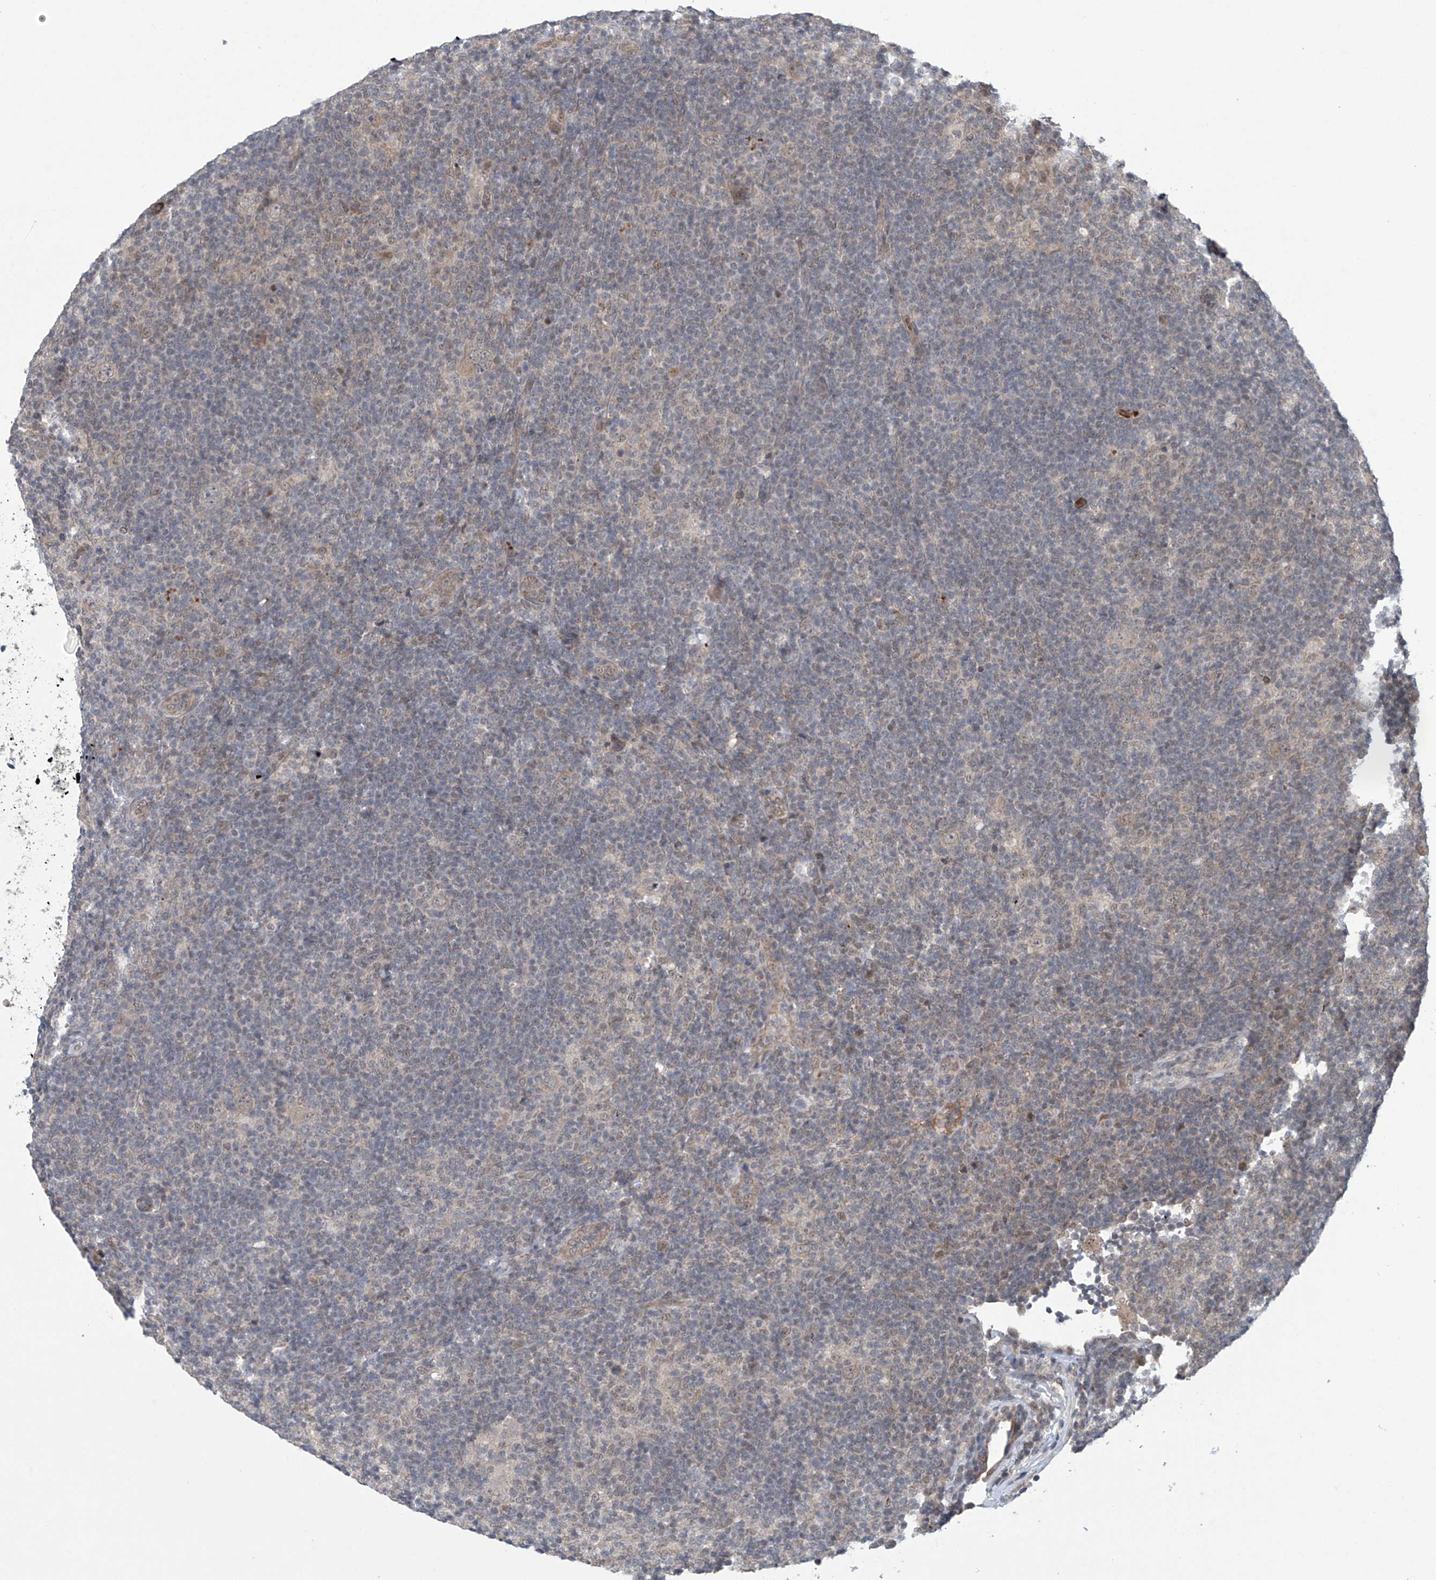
{"staining": {"intensity": "weak", "quantity": "25%-75%", "location": "cytoplasmic/membranous"}, "tissue": "lymphoma", "cell_type": "Tumor cells", "image_type": "cancer", "snomed": [{"axis": "morphology", "description": "Hodgkin's disease, NOS"}, {"axis": "topography", "description": "Lymph node"}], "caption": "Immunohistochemistry (IHC) staining of lymphoma, which shows low levels of weak cytoplasmic/membranous expression in approximately 25%-75% of tumor cells indicating weak cytoplasmic/membranous protein expression. The staining was performed using DAB (3,3'-diaminobenzidine) (brown) for protein detection and nuclei were counterstained in hematoxylin (blue).", "gene": "ABHD13", "patient": {"sex": "female", "age": 57}}